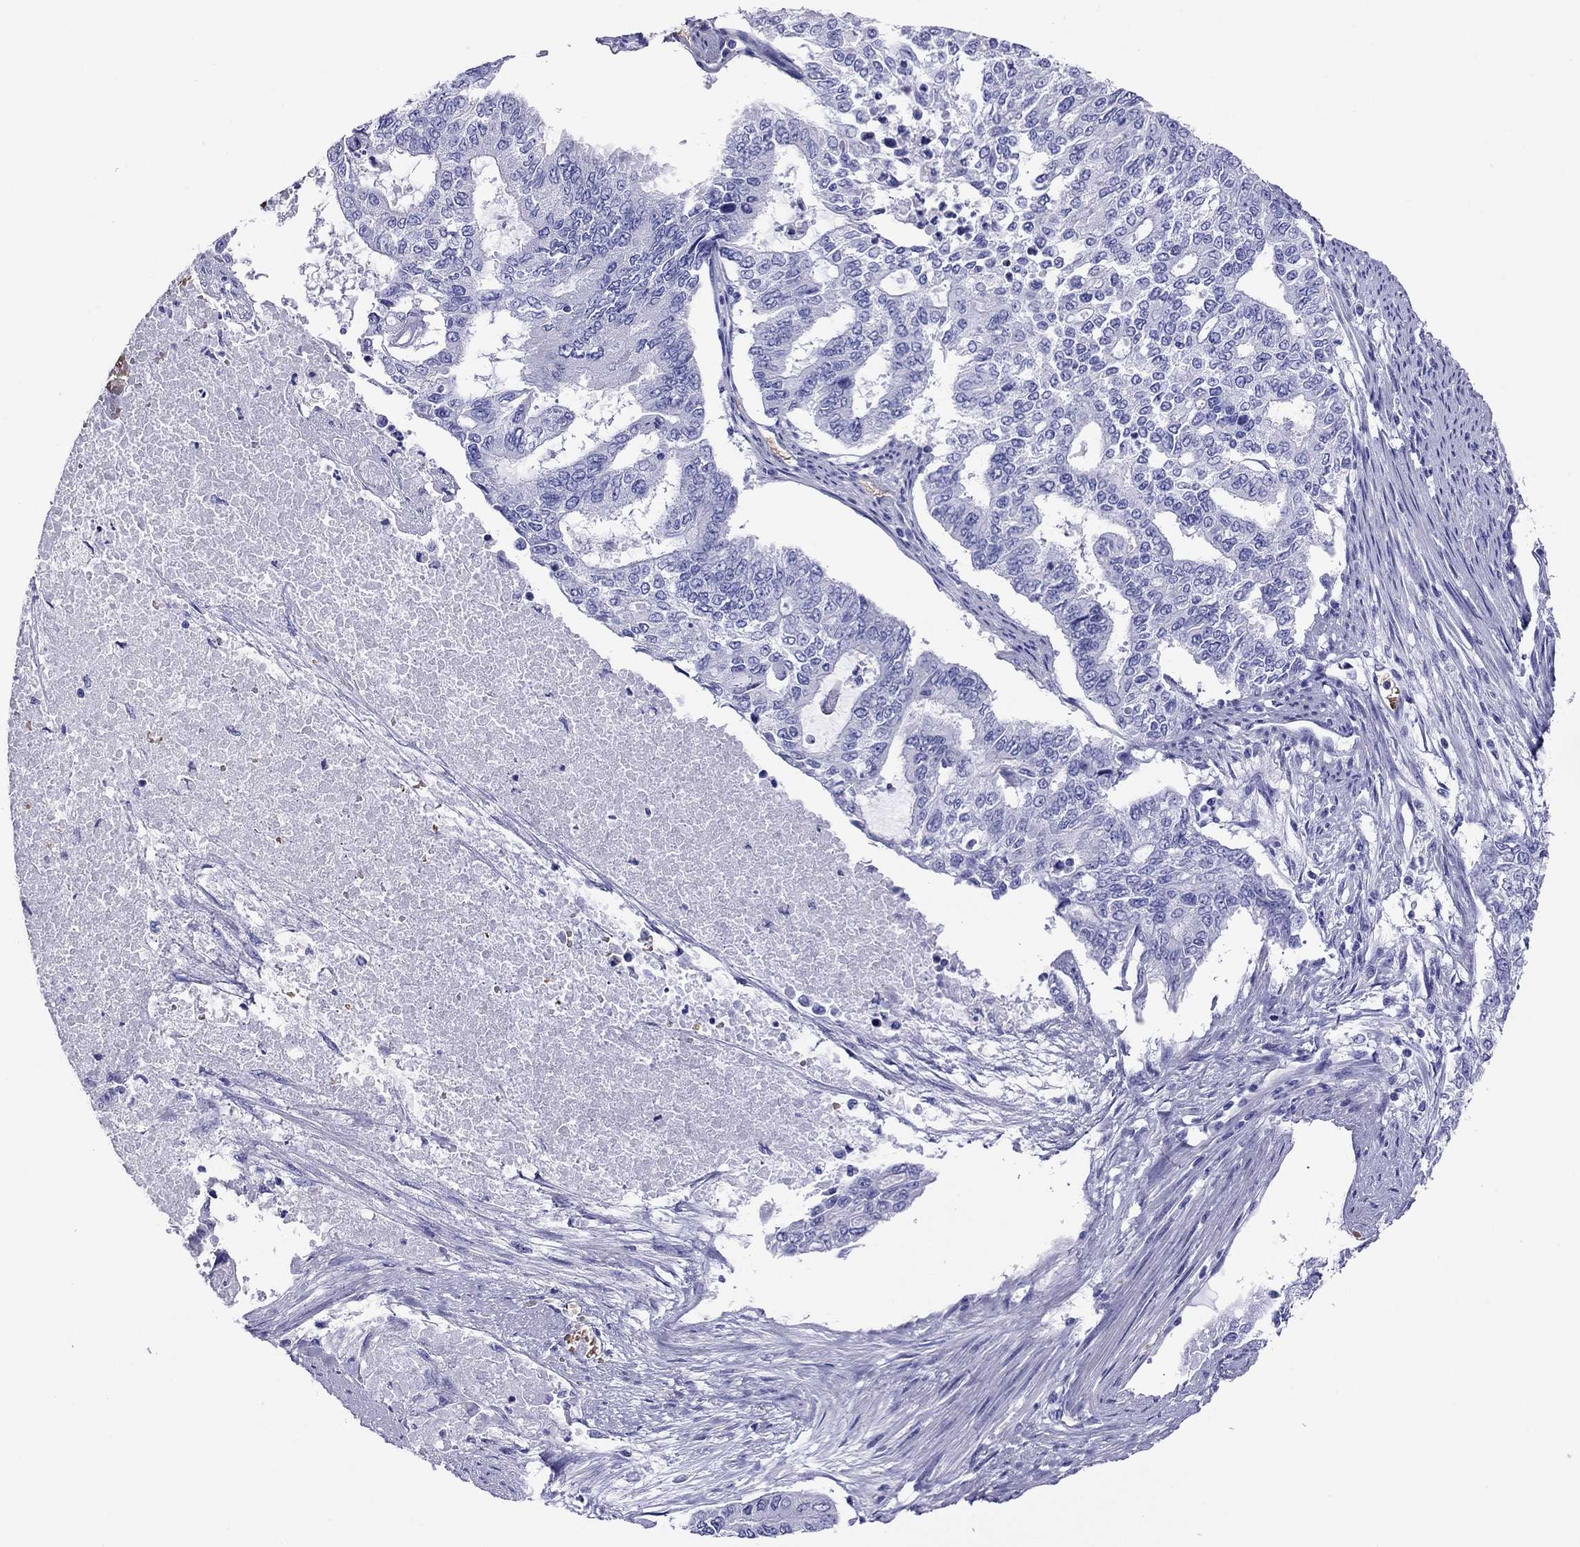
{"staining": {"intensity": "negative", "quantity": "none", "location": "none"}, "tissue": "endometrial cancer", "cell_type": "Tumor cells", "image_type": "cancer", "snomed": [{"axis": "morphology", "description": "Adenocarcinoma, NOS"}, {"axis": "topography", "description": "Uterus"}], "caption": "Endometrial cancer was stained to show a protein in brown. There is no significant staining in tumor cells.", "gene": "PTPRN", "patient": {"sex": "female", "age": 59}}